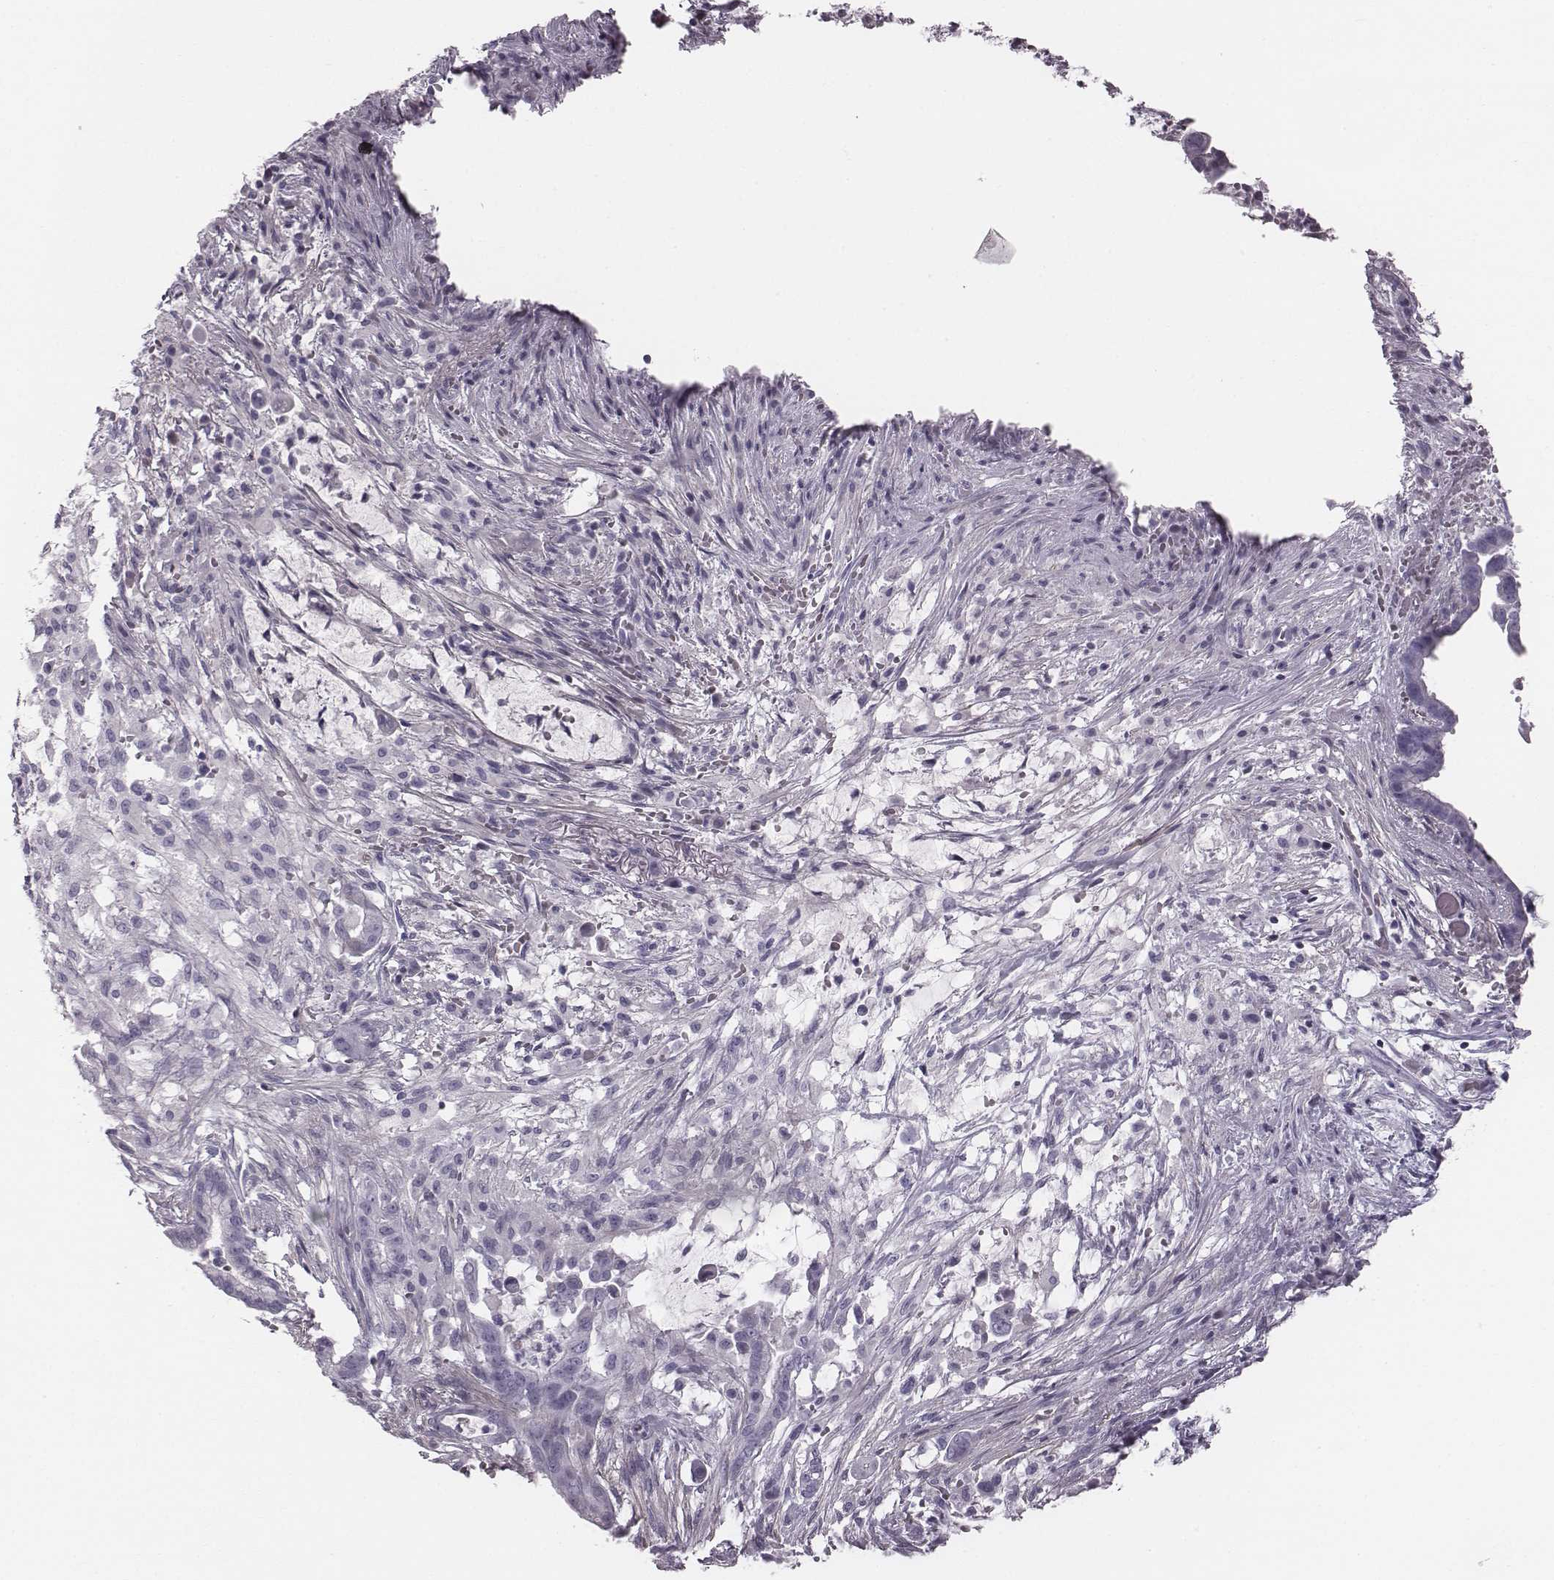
{"staining": {"intensity": "negative", "quantity": "none", "location": "none"}, "tissue": "pancreatic cancer", "cell_type": "Tumor cells", "image_type": "cancer", "snomed": [{"axis": "morphology", "description": "Adenocarcinoma, NOS"}, {"axis": "topography", "description": "Pancreas"}], "caption": "High power microscopy photomicrograph of an immunohistochemistry (IHC) image of pancreatic cancer, revealing no significant staining in tumor cells.", "gene": "CRISP1", "patient": {"sex": "male", "age": 61}}